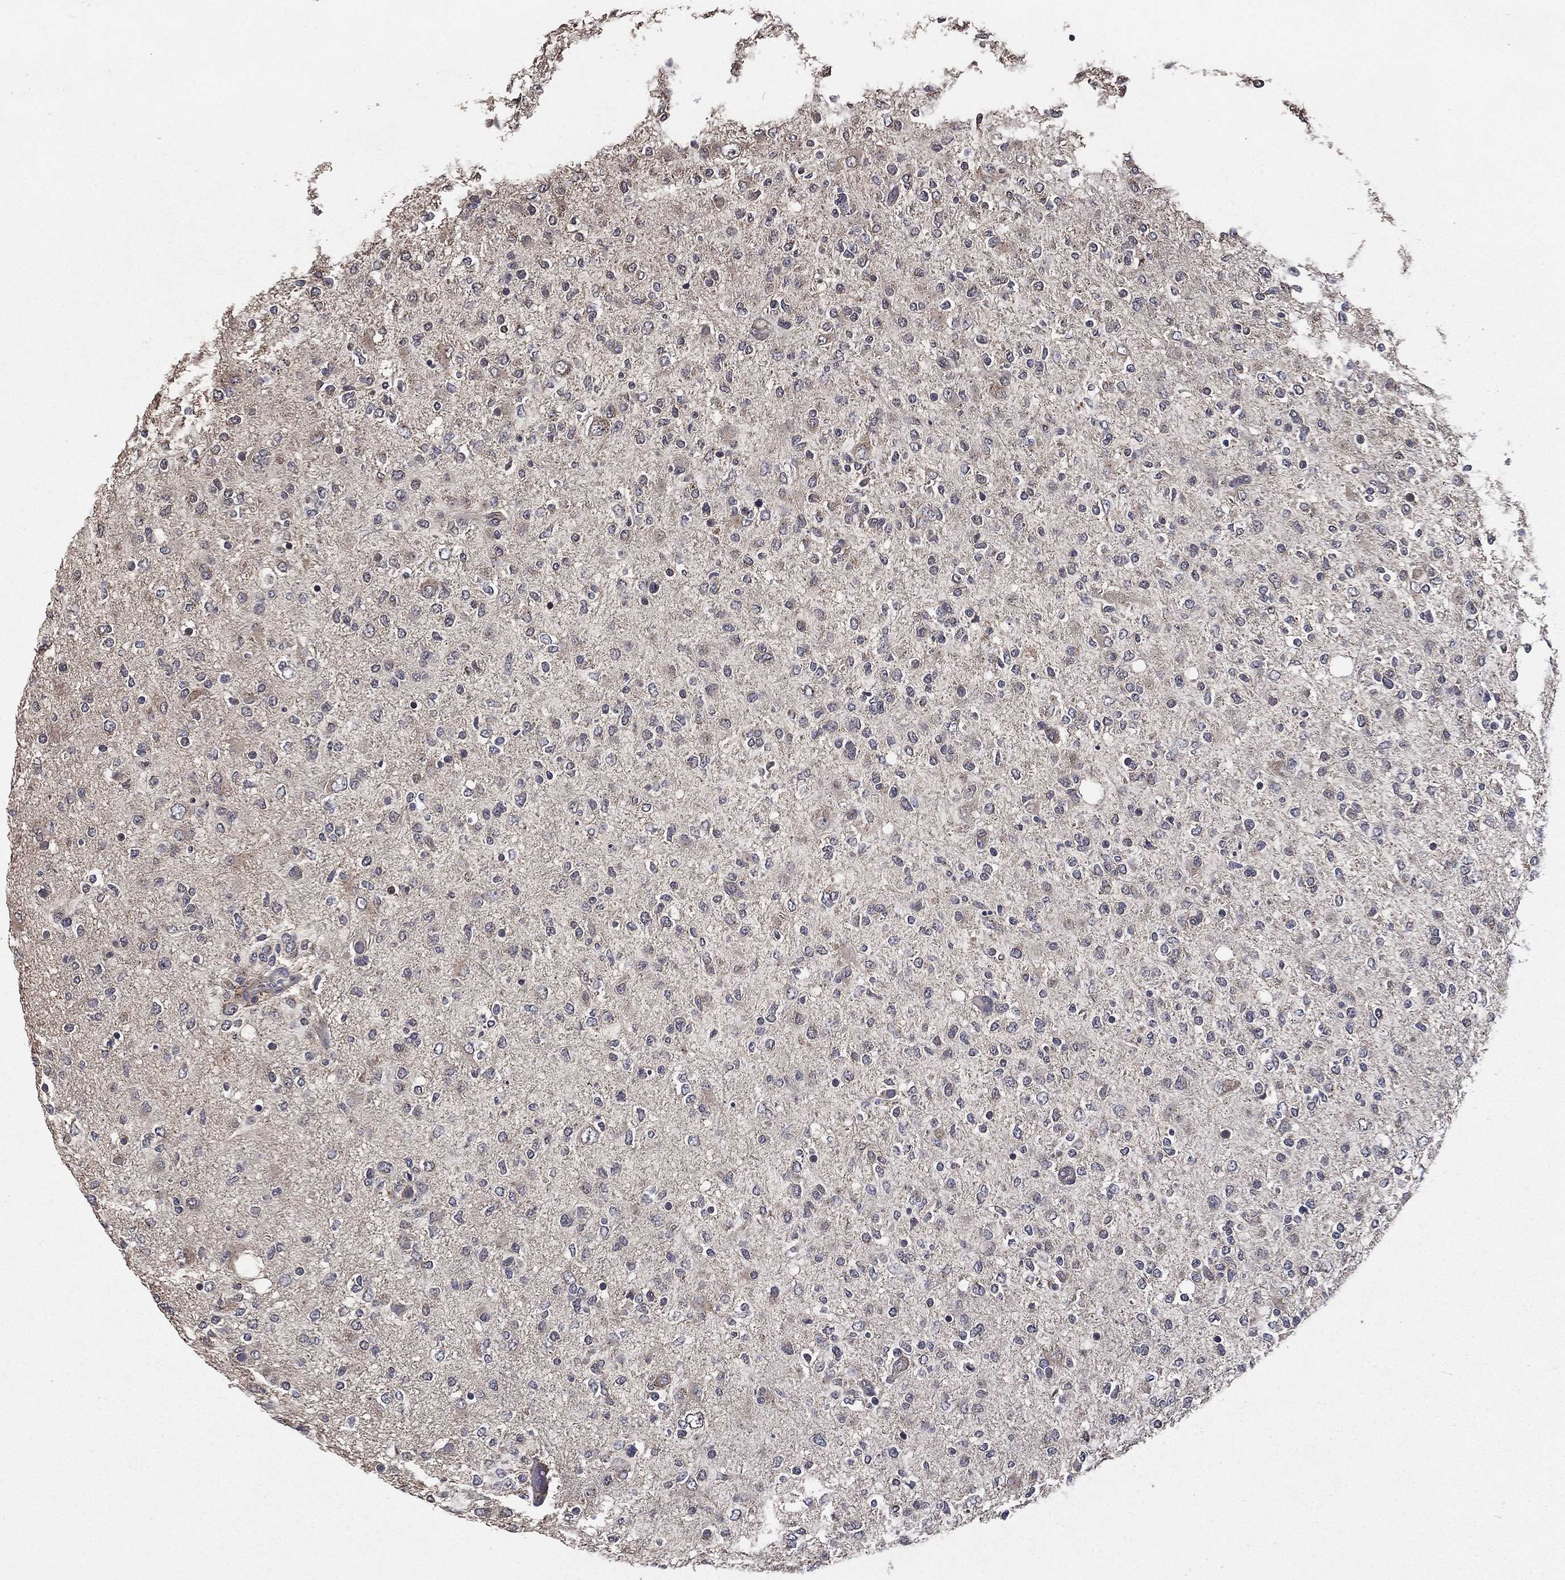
{"staining": {"intensity": "negative", "quantity": "none", "location": "none"}, "tissue": "glioma", "cell_type": "Tumor cells", "image_type": "cancer", "snomed": [{"axis": "morphology", "description": "Glioma, malignant, High grade"}, {"axis": "topography", "description": "Cerebral cortex"}], "caption": "Tumor cells show no significant protein expression in glioma.", "gene": "PCNT", "patient": {"sex": "male", "age": 70}}